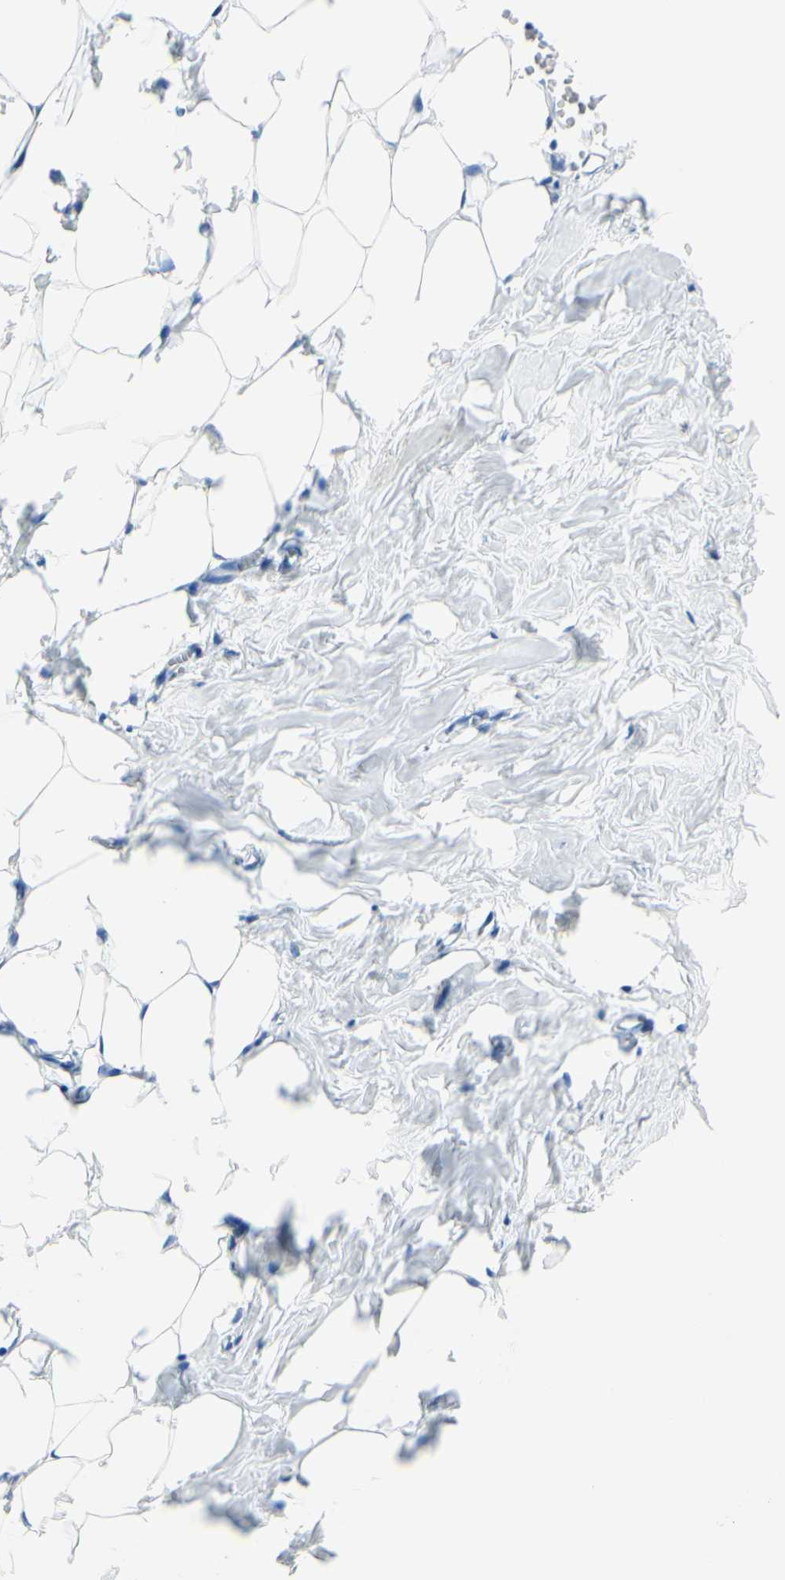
{"staining": {"intensity": "negative", "quantity": "none", "location": "none"}, "tissue": "breast", "cell_type": "Adipocytes", "image_type": "normal", "snomed": [{"axis": "morphology", "description": "Normal tissue, NOS"}, {"axis": "topography", "description": "Breast"}], "caption": "The IHC micrograph has no significant expression in adipocytes of breast.", "gene": "TSPAN1", "patient": {"sex": "female", "age": 27}}